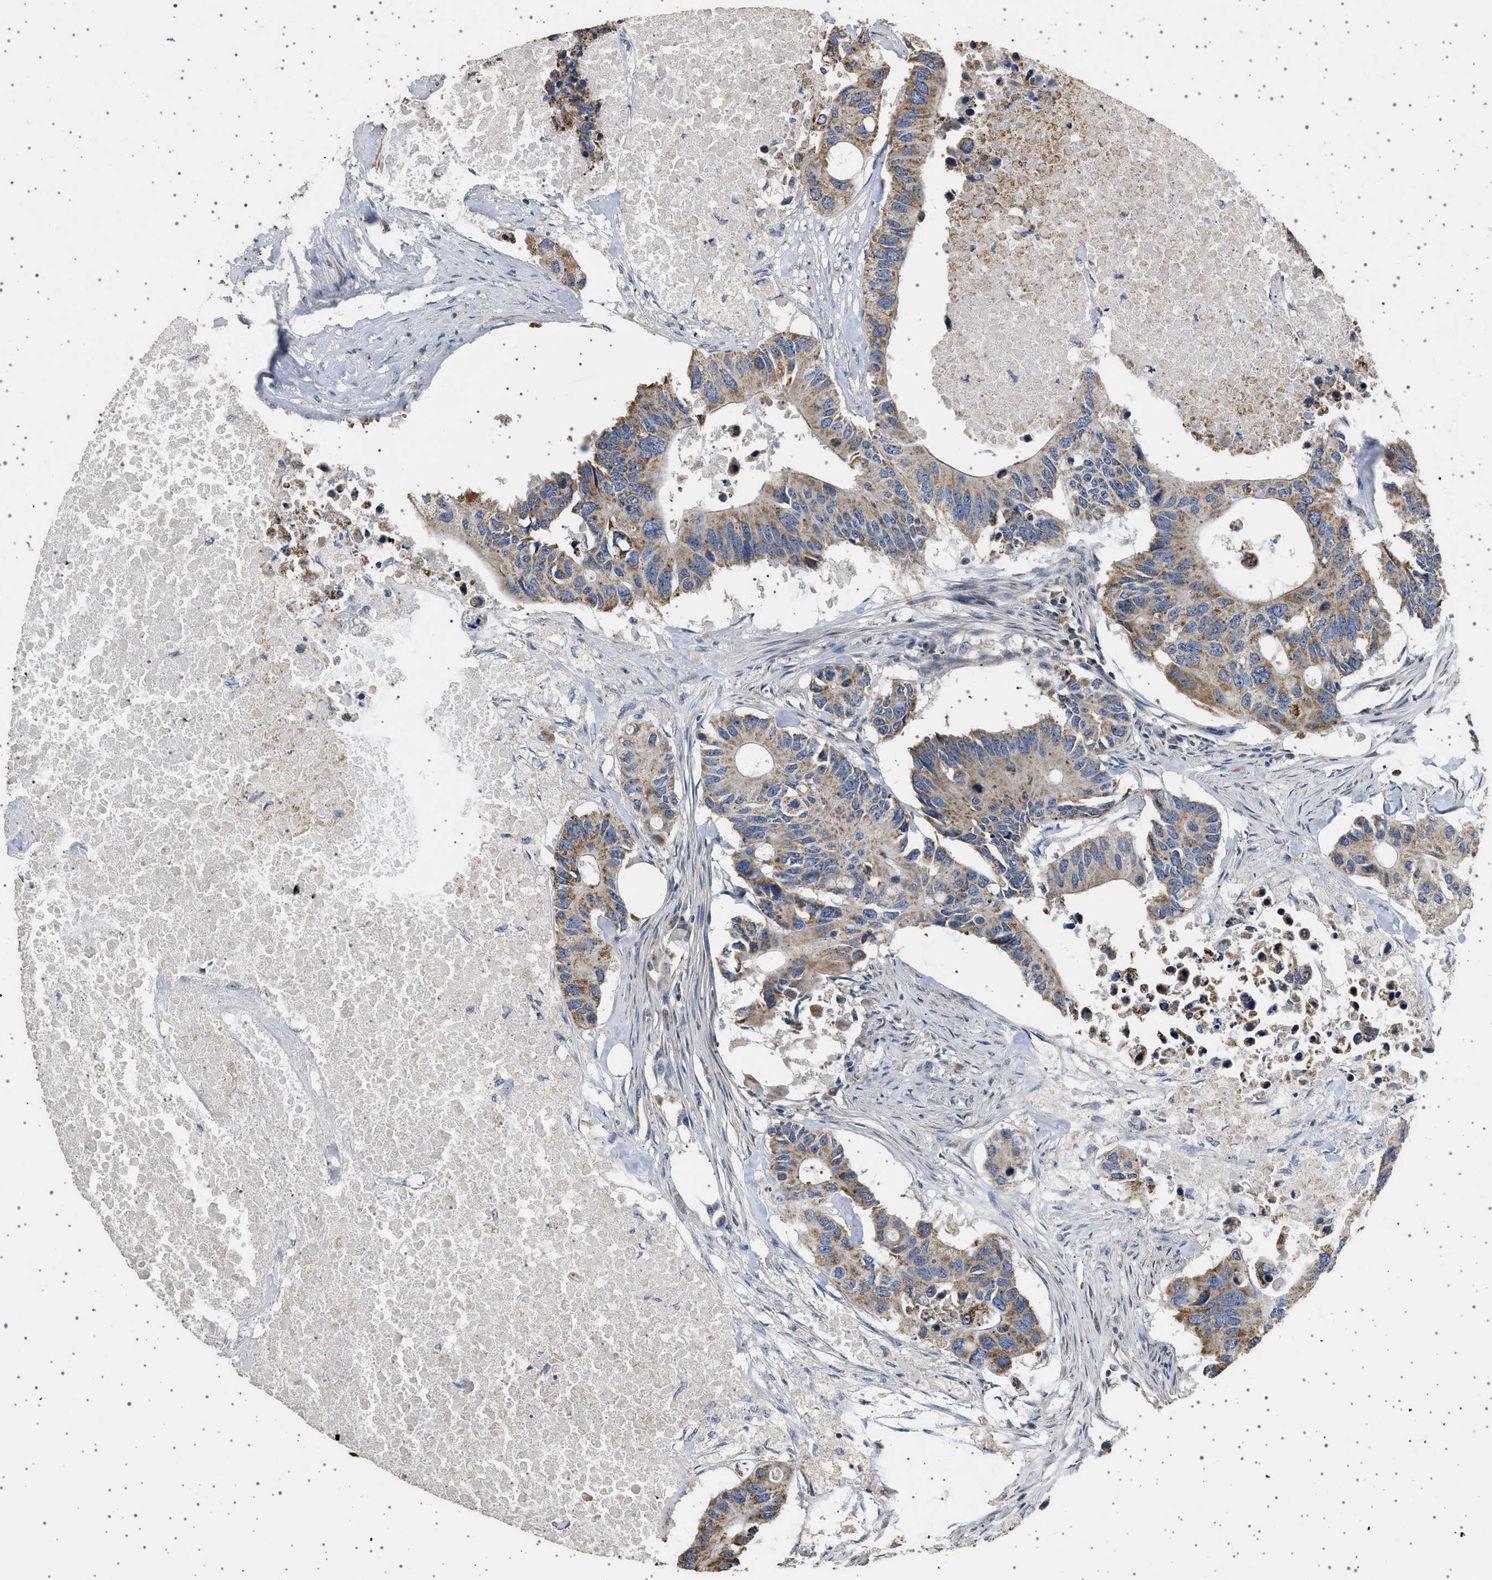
{"staining": {"intensity": "moderate", "quantity": ">75%", "location": "cytoplasmic/membranous"}, "tissue": "colorectal cancer", "cell_type": "Tumor cells", "image_type": "cancer", "snomed": [{"axis": "morphology", "description": "Adenocarcinoma, NOS"}, {"axis": "topography", "description": "Colon"}], "caption": "About >75% of tumor cells in human colorectal adenocarcinoma exhibit moderate cytoplasmic/membranous protein staining as visualized by brown immunohistochemical staining.", "gene": "KCNA4", "patient": {"sex": "male", "age": 71}}